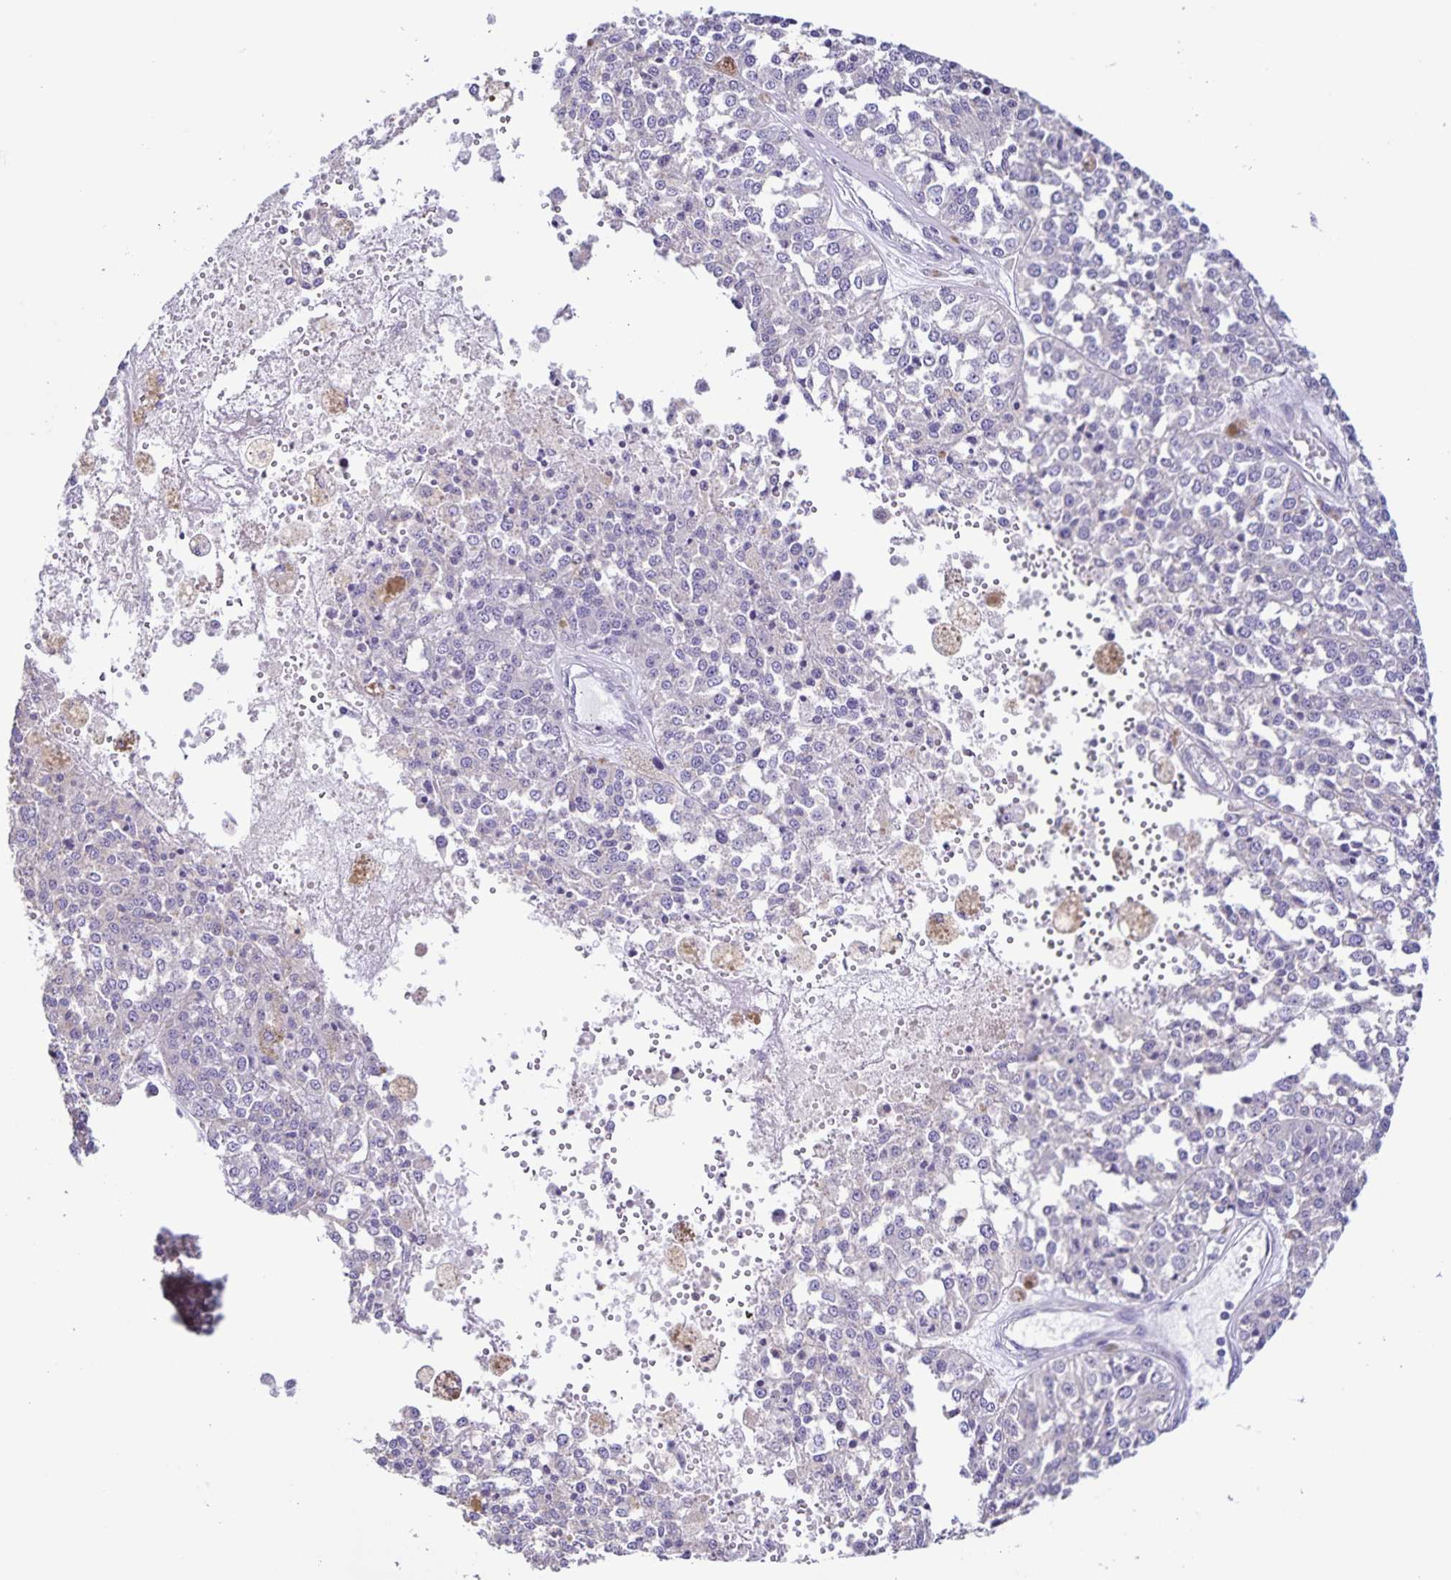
{"staining": {"intensity": "negative", "quantity": "none", "location": "none"}, "tissue": "melanoma", "cell_type": "Tumor cells", "image_type": "cancer", "snomed": [{"axis": "morphology", "description": "Malignant melanoma, Metastatic site"}, {"axis": "topography", "description": "Lymph node"}], "caption": "High power microscopy photomicrograph of an immunohistochemistry photomicrograph of melanoma, revealing no significant positivity in tumor cells.", "gene": "BOLL", "patient": {"sex": "female", "age": 64}}